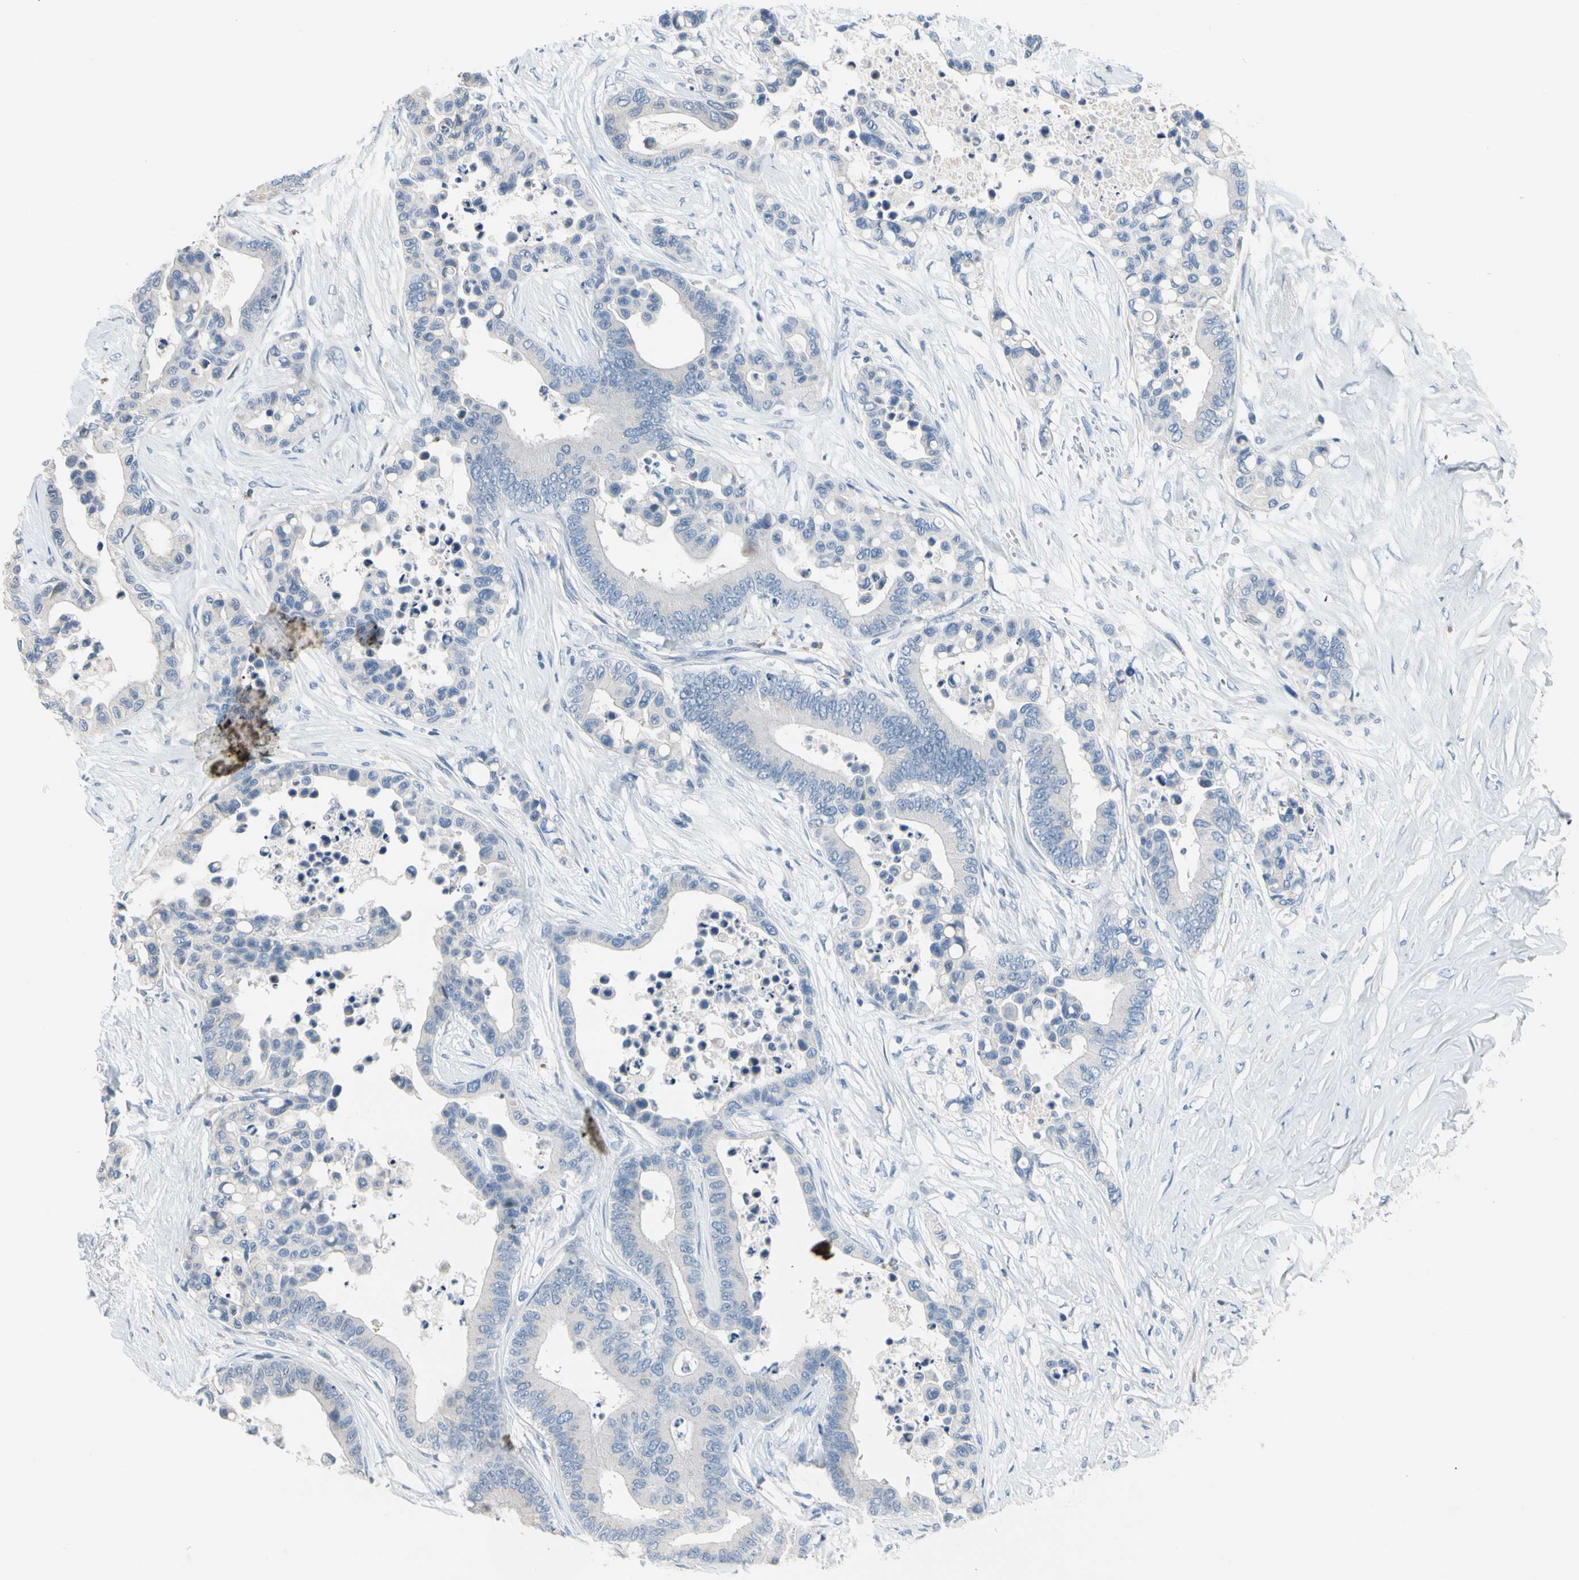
{"staining": {"intensity": "negative", "quantity": "none", "location": "none"}, "tissue": "colorectal cancer", "cell_type": "Tumor cells", "image_type": "cancer", "snomed": [{"axis": "morphology", "description": "Normal tissue, NOS"}, {"axis": "morphology", "description": "Adenocarcinoma, NOS"}, {"axis": "topography", "description": "Colon"}], "caption": "This is an immunohistochemistry histopathology image of human colorectal cancer. There is no positivity in tumor cells.", "gene": "STK40", "patient": {"sex": "male", "age": 82}}